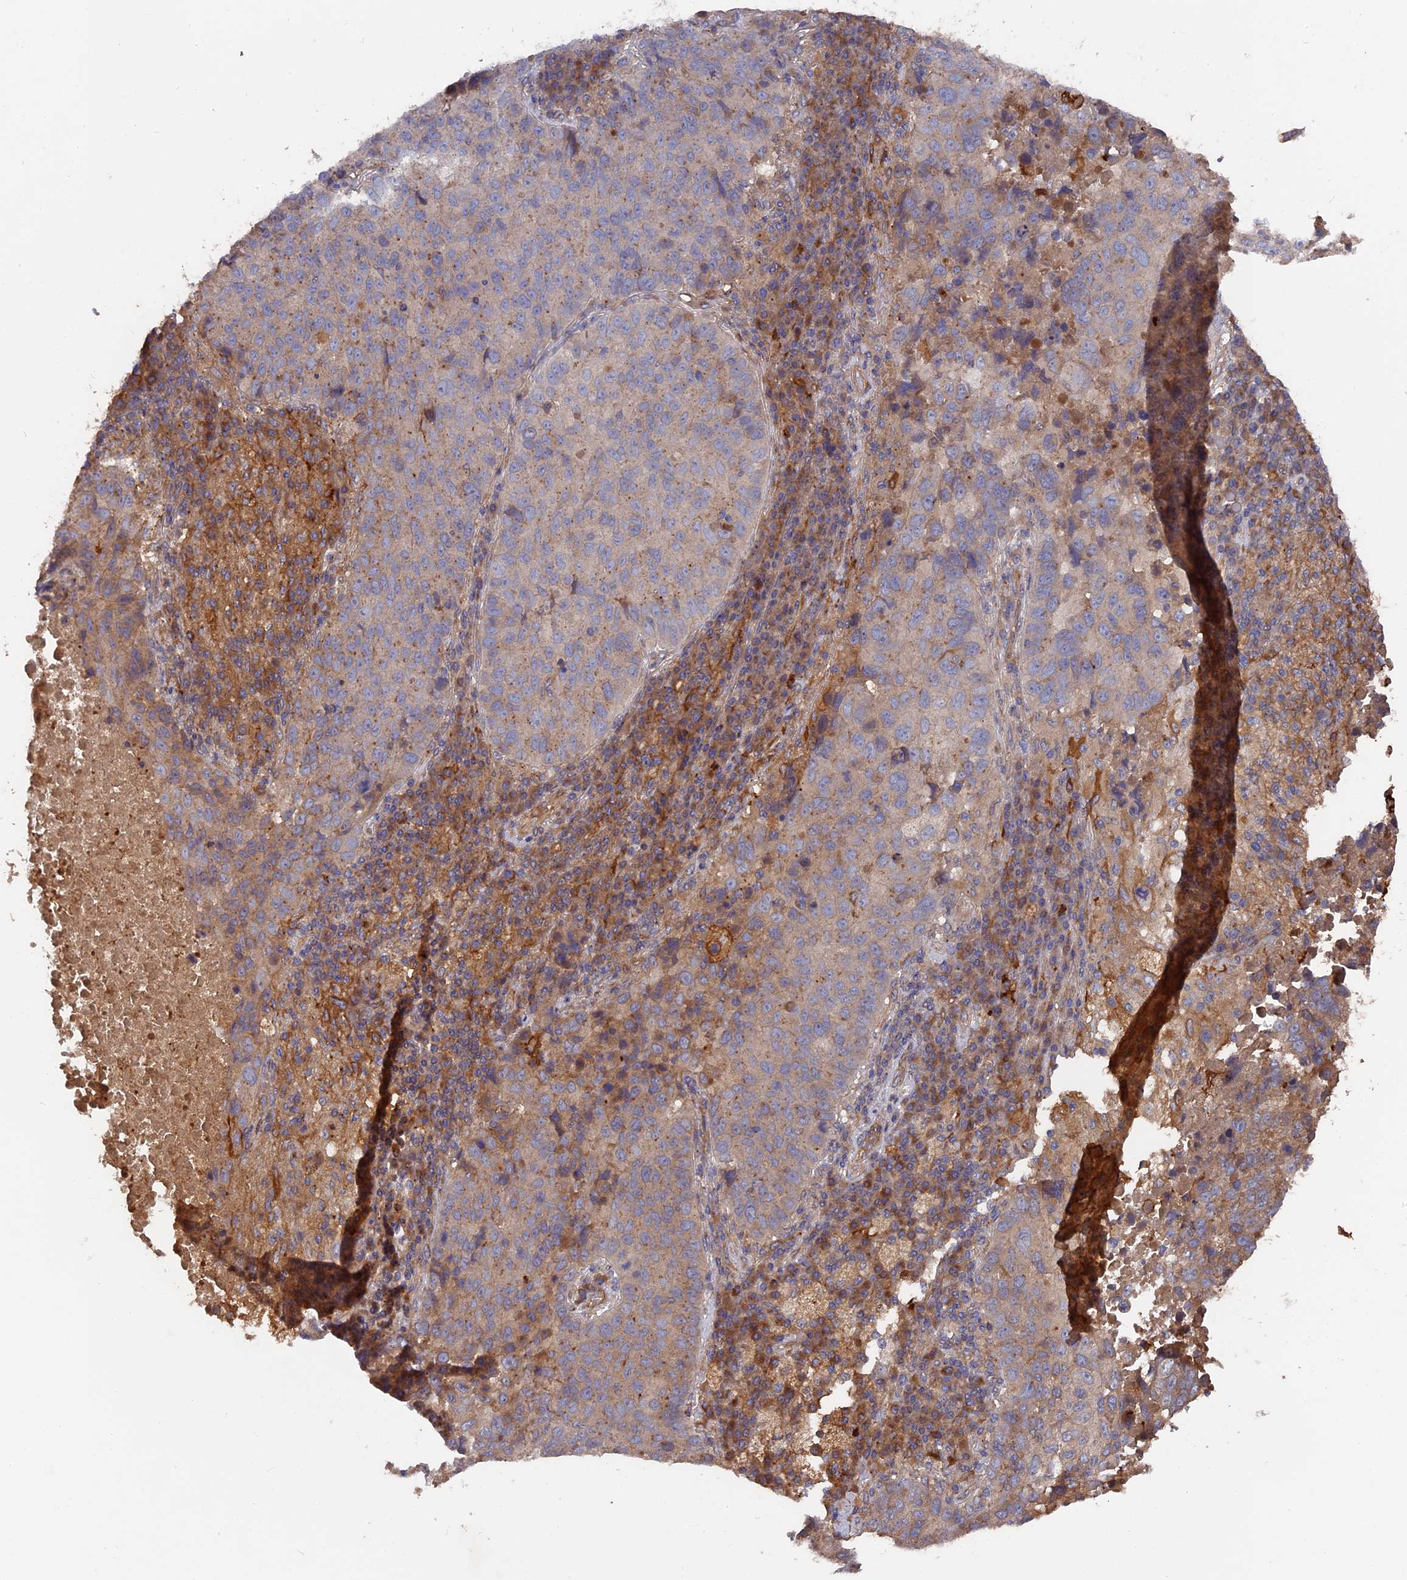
{"staining": {"intensity": "weak", "quantity": "25%-75%", "location": "cytoplasmic/membranous"}, "tissue": "lung cancer", "cell_type": "Tumor cells", "image_type": "cancer", "snomed": [{"axis": "morphology", "description": "Squamous cell carcinoma, NOS"}, {"axis": "topography", "description": "Lung"}], "caption": "Weak cytoplasmic/membranous staining for a protein is present in approximately 25%-75% of tumor cells of lung cancer using immunohistochemistry (IHC).", "gene": "DEF8", "patient": {"sex": "male", "age": 73}}